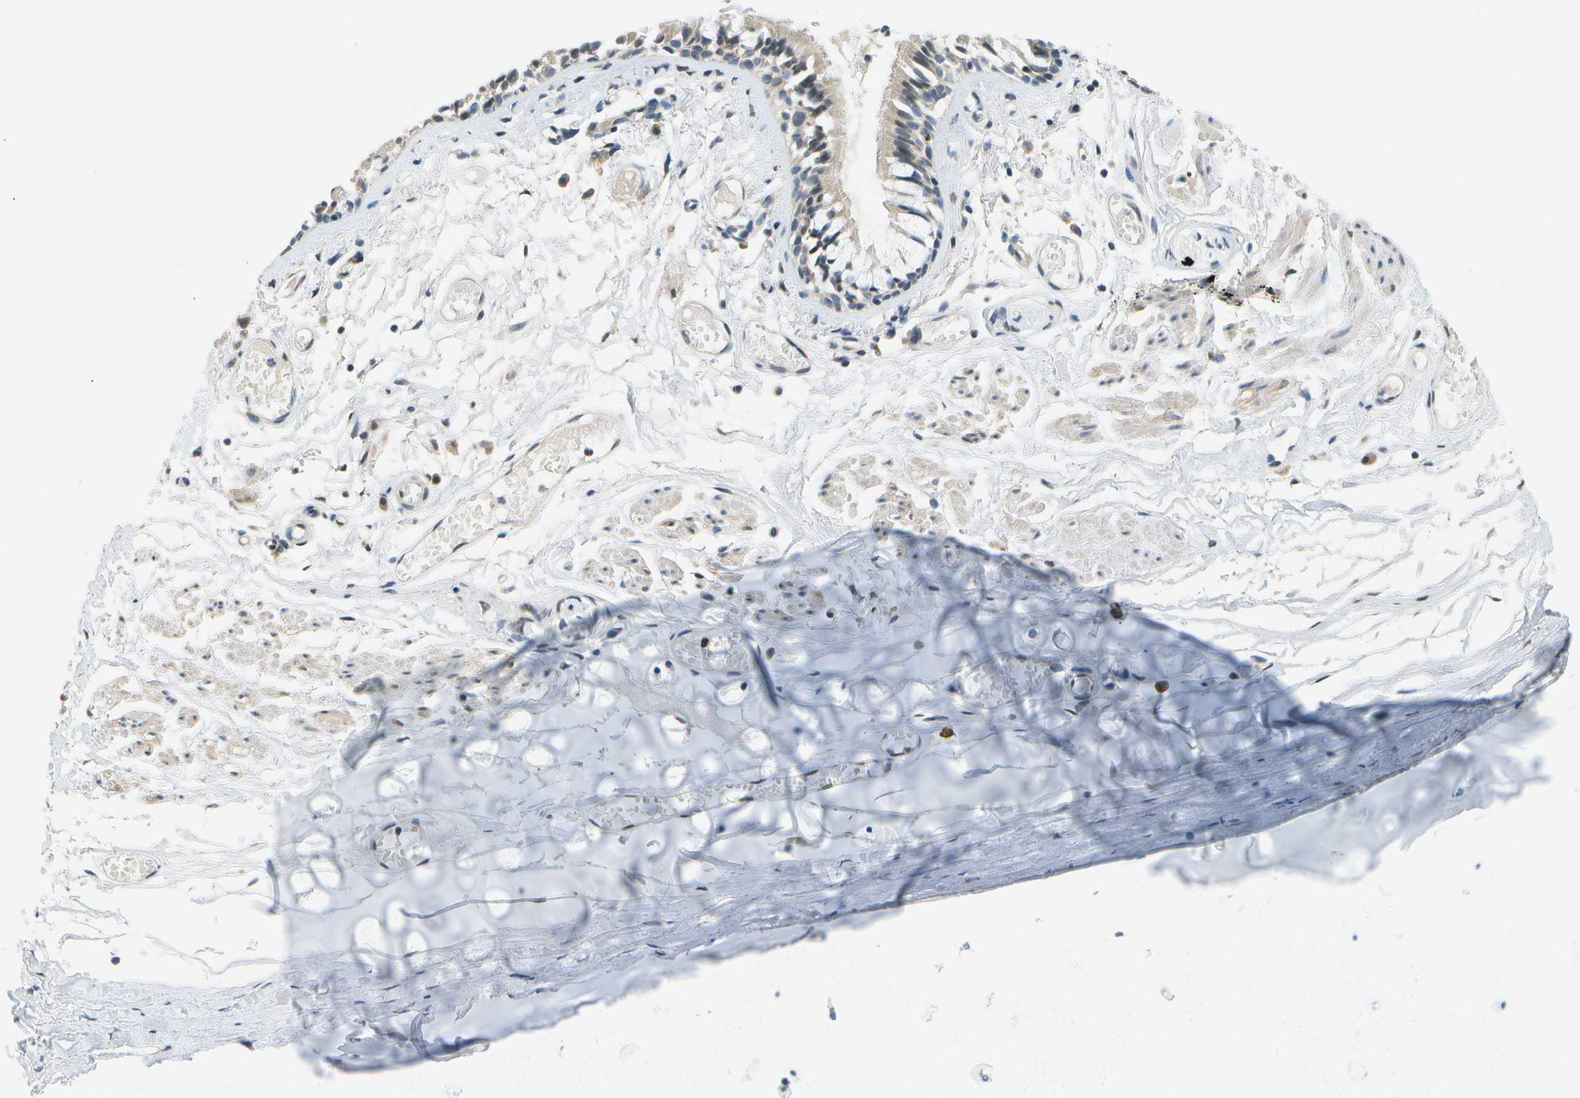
{"staining": {"intensity": "moderate", "quantity": ">75%", "location": "cytoplasmic/membranous,nuclear"}, "tissue": "bronchus", "cell_type": "Respiratory epithelial cells", "image_type": "normal", "snomed": [{"axis": "morphology", "description": "Normal tissue, NOS"}, {"axis": "morphology", "description": "Inflammation, NOS"}, {"axis": "topography", "description": "Cartilage tissue"}, {"axis": "topography", "description": "Lung"}], "caption": "Moderate cytoplasmic/membranous,nuclear protein staining is present in about >75% of respiratory epithelial cells in bronchus. (Stains: DAB in brown, nuclei in blue, Microscopy: brightfield microscopy at high magnification).", "gene": "ABL2", "patient": {"sex": "male", "age": 71}}